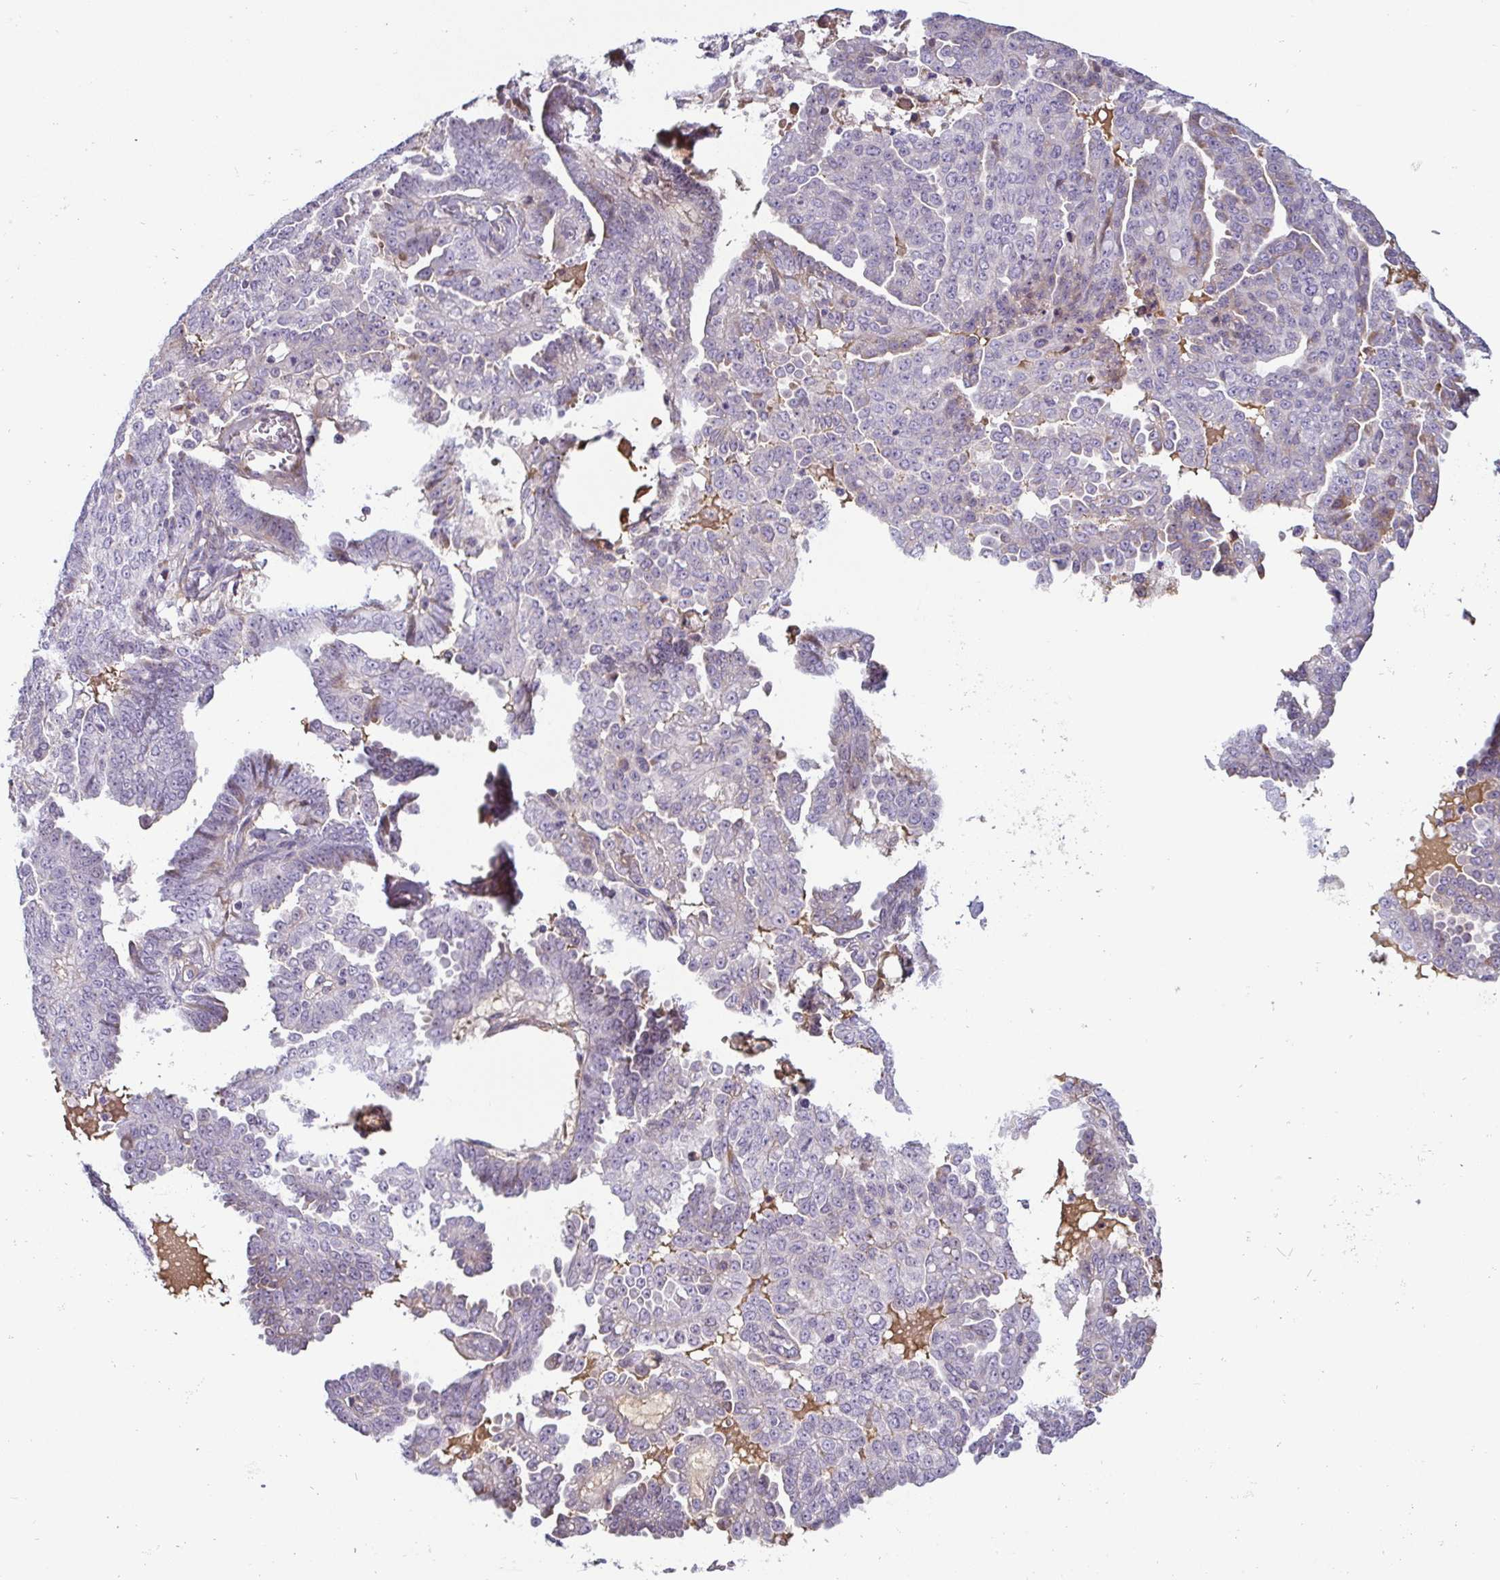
{"staining": {"intensity": "negative", "quantity": "none", "location": "none"}, "tissue": "ovarian cancer", "cell_type": "Tumor cells", "image_type": "cancer", "snomed": [{"axis": "morphology", "description": "Cystadenocarcinoma, serous, NOS"}, {"axis": "topography", "description": "Ovary"}], "caption": "This is an immunohistochemistry image of ovarian cancer. There is no staining in tumor cells.", "gene": "ECM1", "patient": {"sex": "female", "age": 71}}